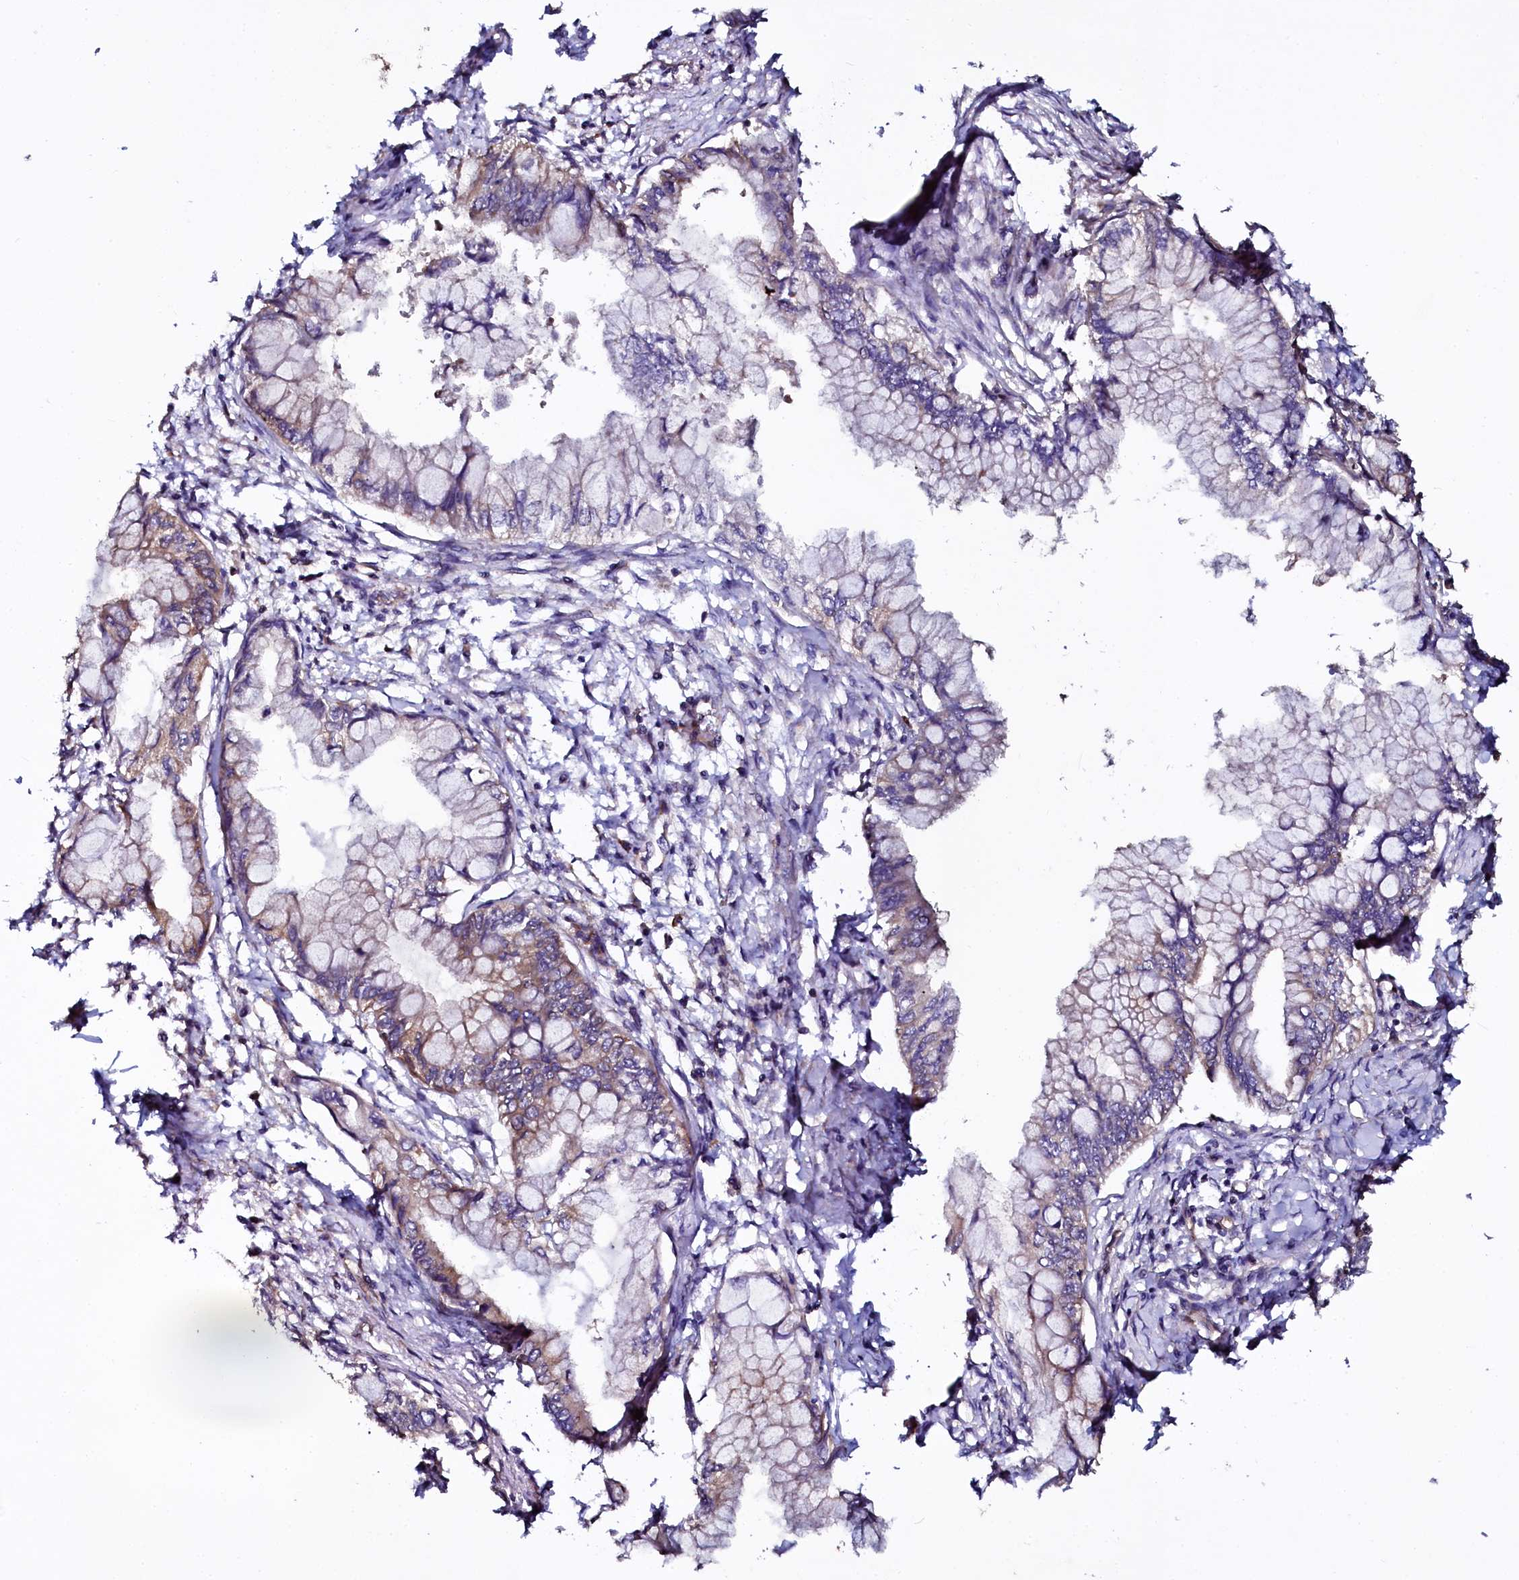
{"staining": {"intensity": "weak", "quantity": "<25%", "location": "cytoplasmic/membranous"}, "tissue": "pancreatic cancer", "cell_type": "Tumor cells", "image_type": "cancer", "snomed": [{"axis": "morphology", "description": "Adenocarcinoma, NOS"}, {"axis": "topography", "description": "Pancreas"}], "caption": "High power microscopy image of an immunohistochemistry (IHC) histopathology image of adenocarcinoma (pancreatic), revealing no significant expression in tumor cells. Brightfield microscopy of IHC stained with DAB (3,3'-diaminobenzidine) (brown) and hematoxylin (blue), captured at high magnification.", "gene": "USPL1", "patient": {"sex": "male", "age": 48}}